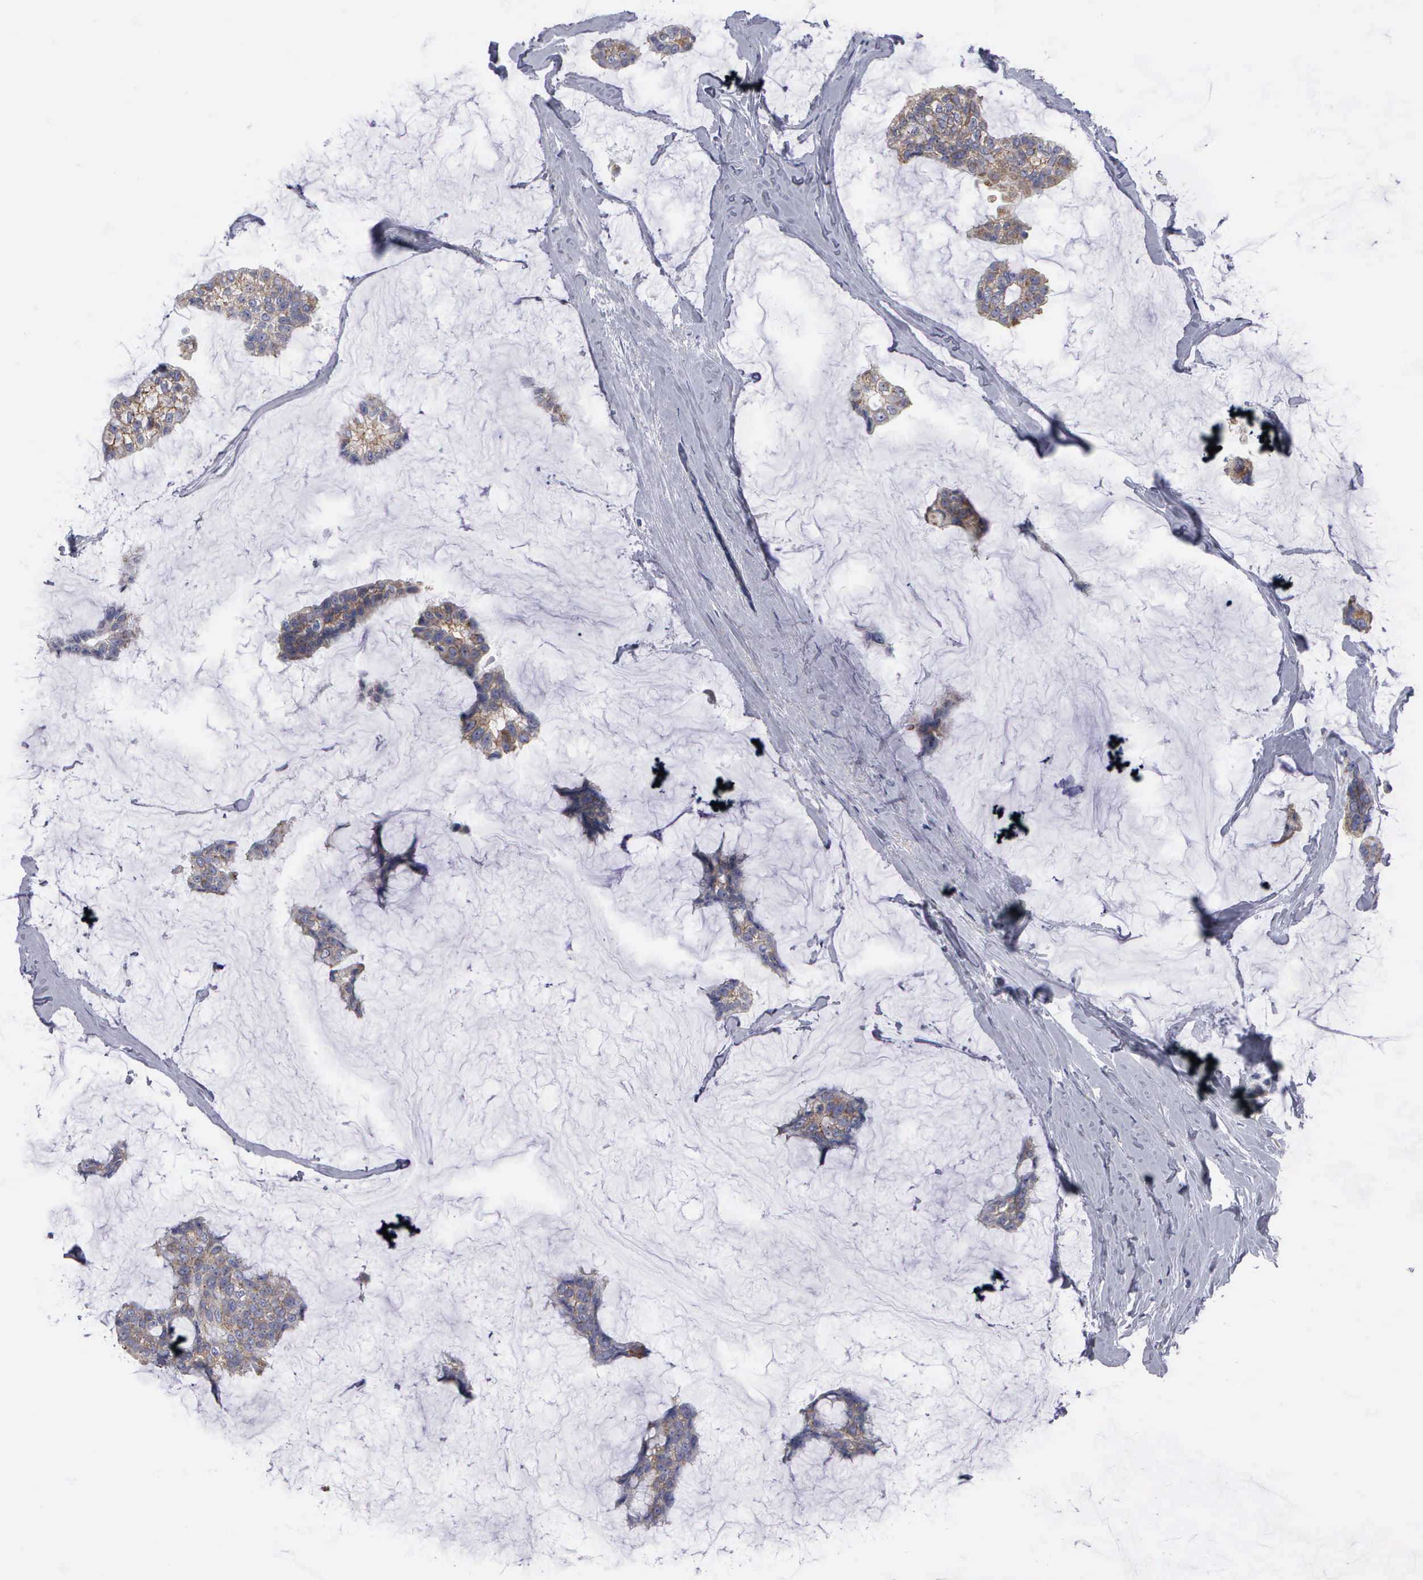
{"staining": {"intensity": "moderate", "quantity": ">75%", "location": "cytoplasmic/membranous"}, "tissue": "breast cancer", "cell_type": "Tumor cells", "image_type": "cancer", "snomed": [{"axis": "morphology", "description": "Duct carcinoma"}, {"axis": "topography", "description": "Breast"}], "caption": "Breast cancer stained with a protein marker exhibits moderate staining in tumor cells.", "gene": "TXLNG", "patient": {"sex": "female", "age": 93}}